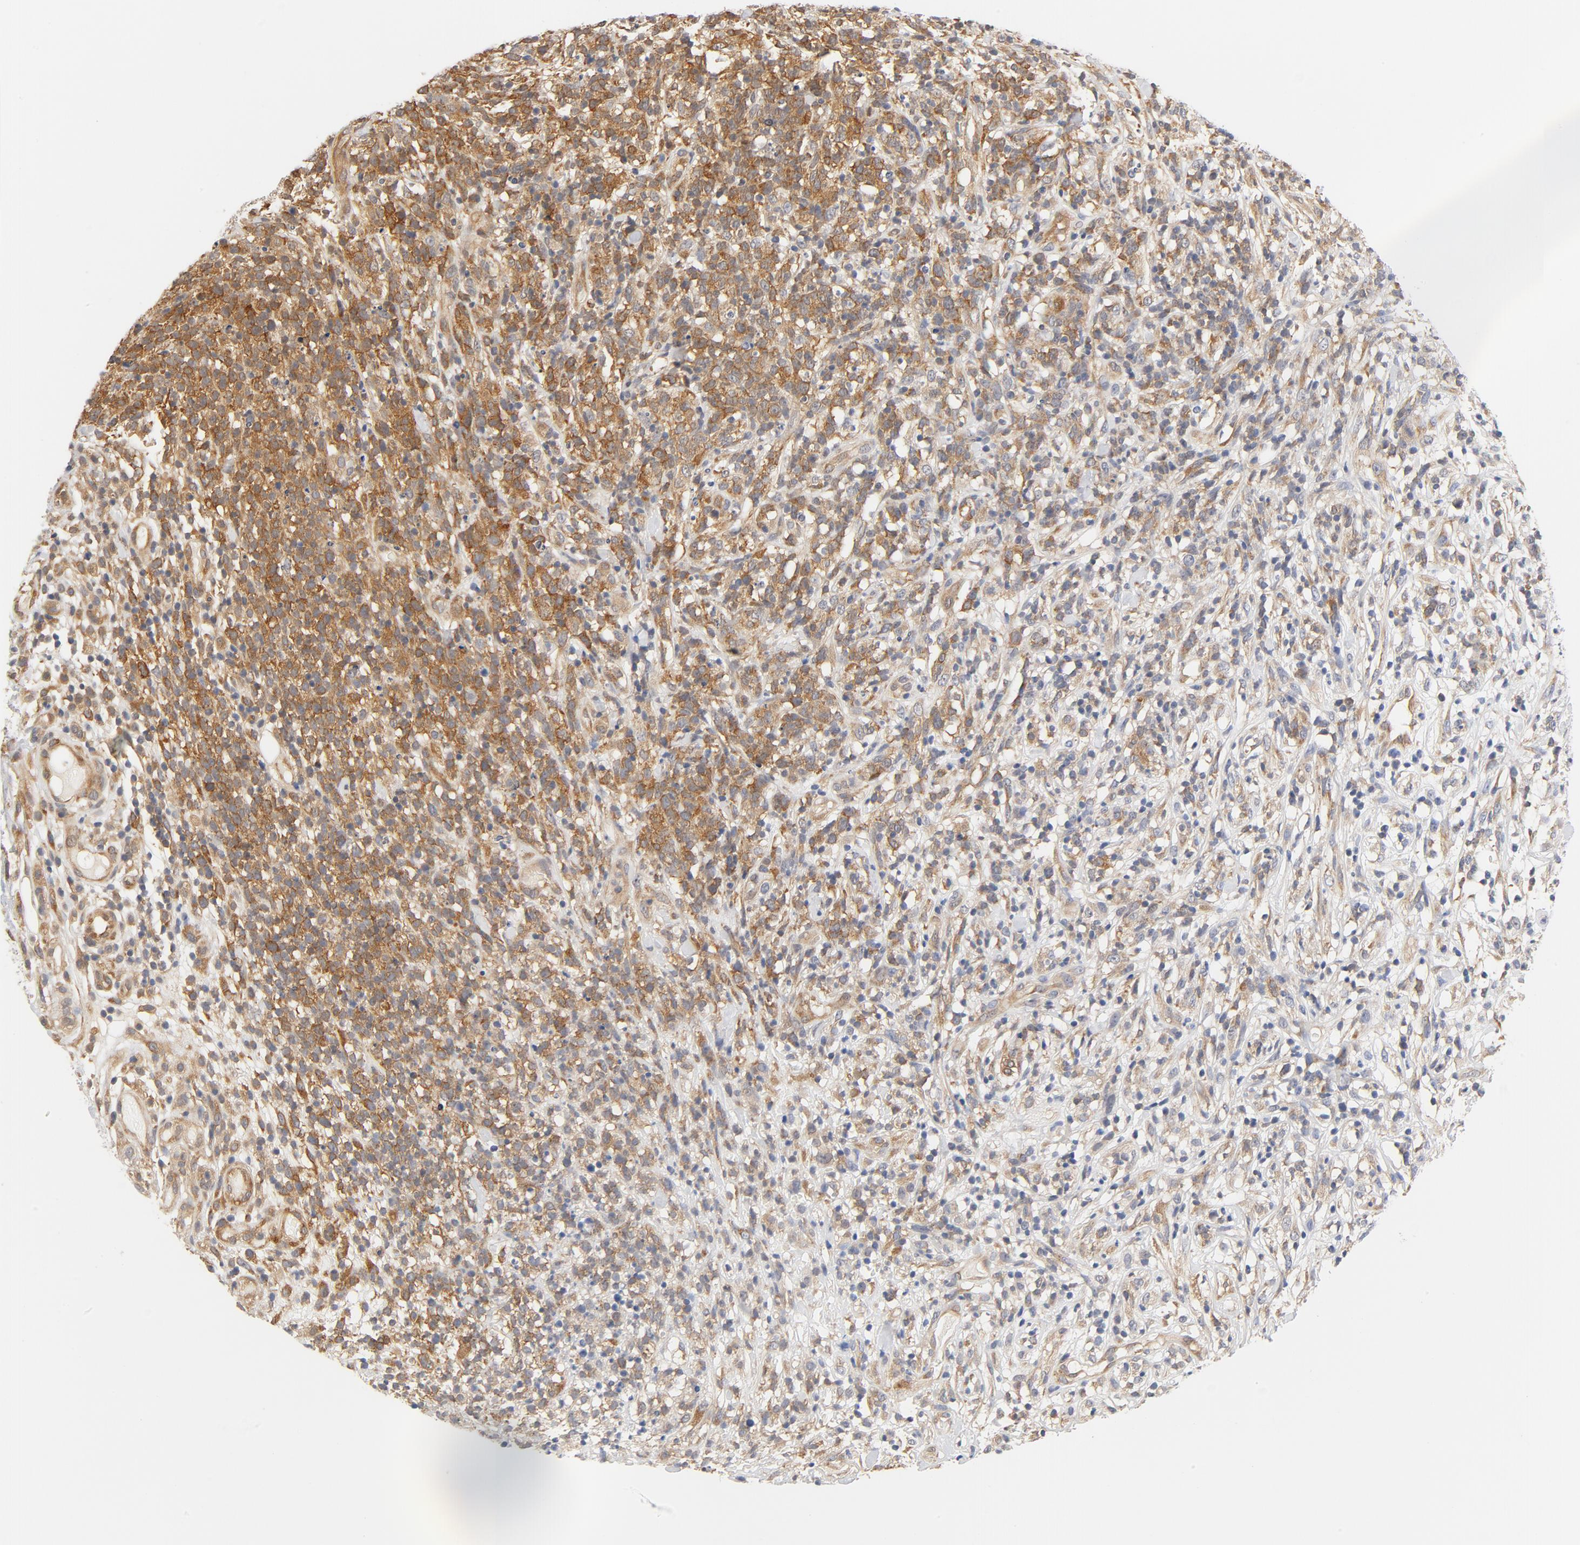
{"staining": {"intensity": "moderate", "quantity": ">75%", "location": "cytoplasmic/membranous"}, "tissue": "lymphoma", "cell_type": "Tumor cells", "image_type": "cancer", "snomed": [{"axis": "morphology", "description": "Malignant lymphoma, non-Hodgkin's type, High grade"}, {"axis": "topography", "description": "Lymph node"}], "caption": "High-magnification brightfield microscopy of lymphoma stained with DAB (brown) and counterstained with hematoxylin (blue). tumor cells exhibit moderate cytoplasmic/membranous expression is seen in approximately>75% of cells.", "gene": "EIF4E", "patient": {"sex": "female", "age": 73}}